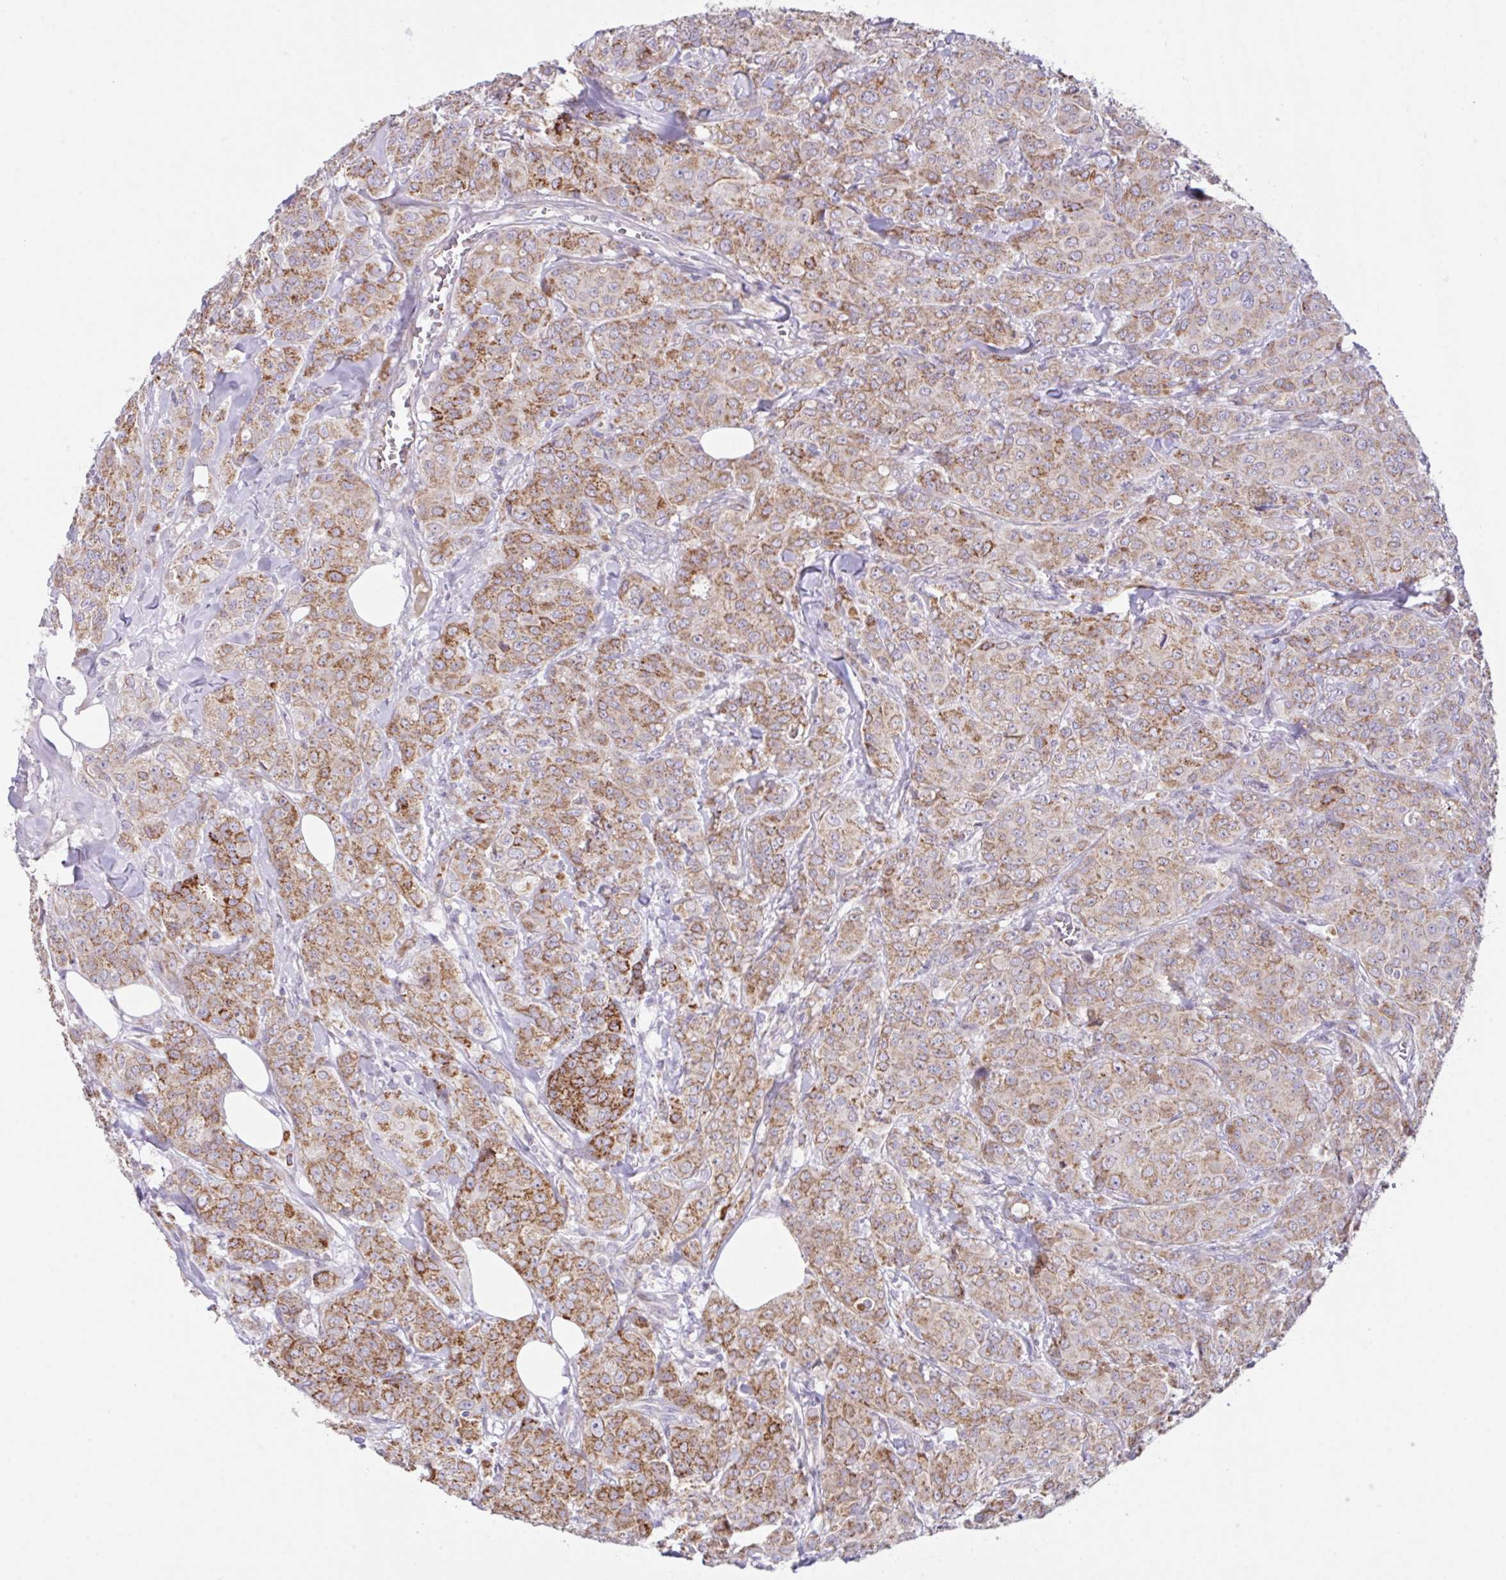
{"staining": {"intensity": "moderate", "quantity": ">75%", "location": "cytoplasmic/membranous"}, "tissue": "breast cancer", "cell_type": "Tumor cells", "image_type": "cancer", "snomed": [{"axis": "morphology", "description": "Normal tissue, NOS"}, {"axis": "morphology", "description": "Duct carcinoma"}, {"axis": "topography", "description": "Breast"}], "caption": "A brown stain labels moderate cytoplasmic/membranous positivity of a protein in human breast cancer tumor cells. Using DAB (brown) and hematoxylin (blue) stains, captured at high magnification using brightfield microscopy.", "gene": "CHDH", "patient": {"sex": "female", "age": 43}}